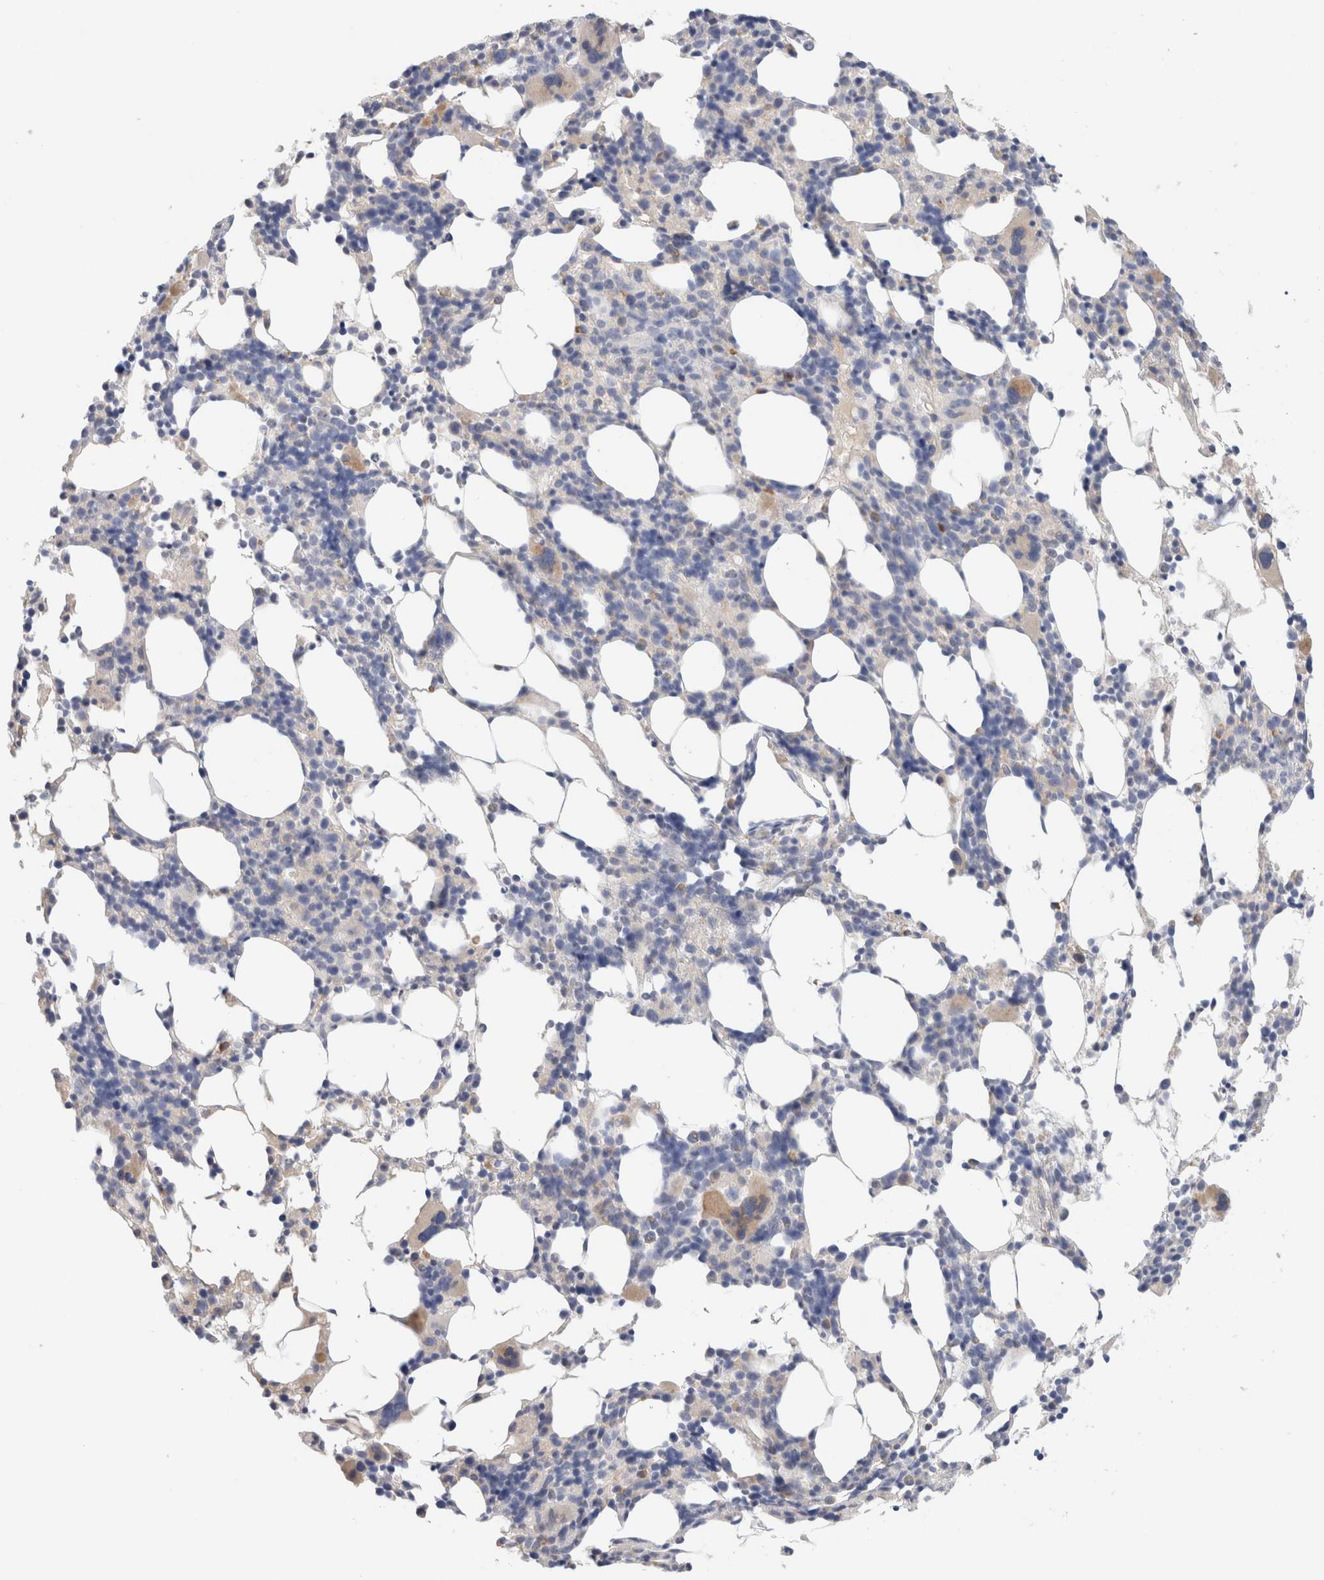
{"staining": {"intensity": "weak", "quantity": "<25%", "location": "cytoplasmic/membranous"}, "tissue": "bone marrow", "cell_type": "Hematopoietic cells", "image_type": "normal", "snomed": [{"axis": "morphology", "description": "Normal tissue, NOS"}, {"axis": "morphology", "description": "Inflammation, NOS"}, {"axis": "topography", "description": "Bone marrow"}], "caption": "DAB (3,3'-diaminobenzidine) immunohistochemical staining of normal human bone marrow demonstrates no significant staining in hematopoietic cells.", "gene": "GADD45G", "patient": {"sex": "male", "age": 55}}